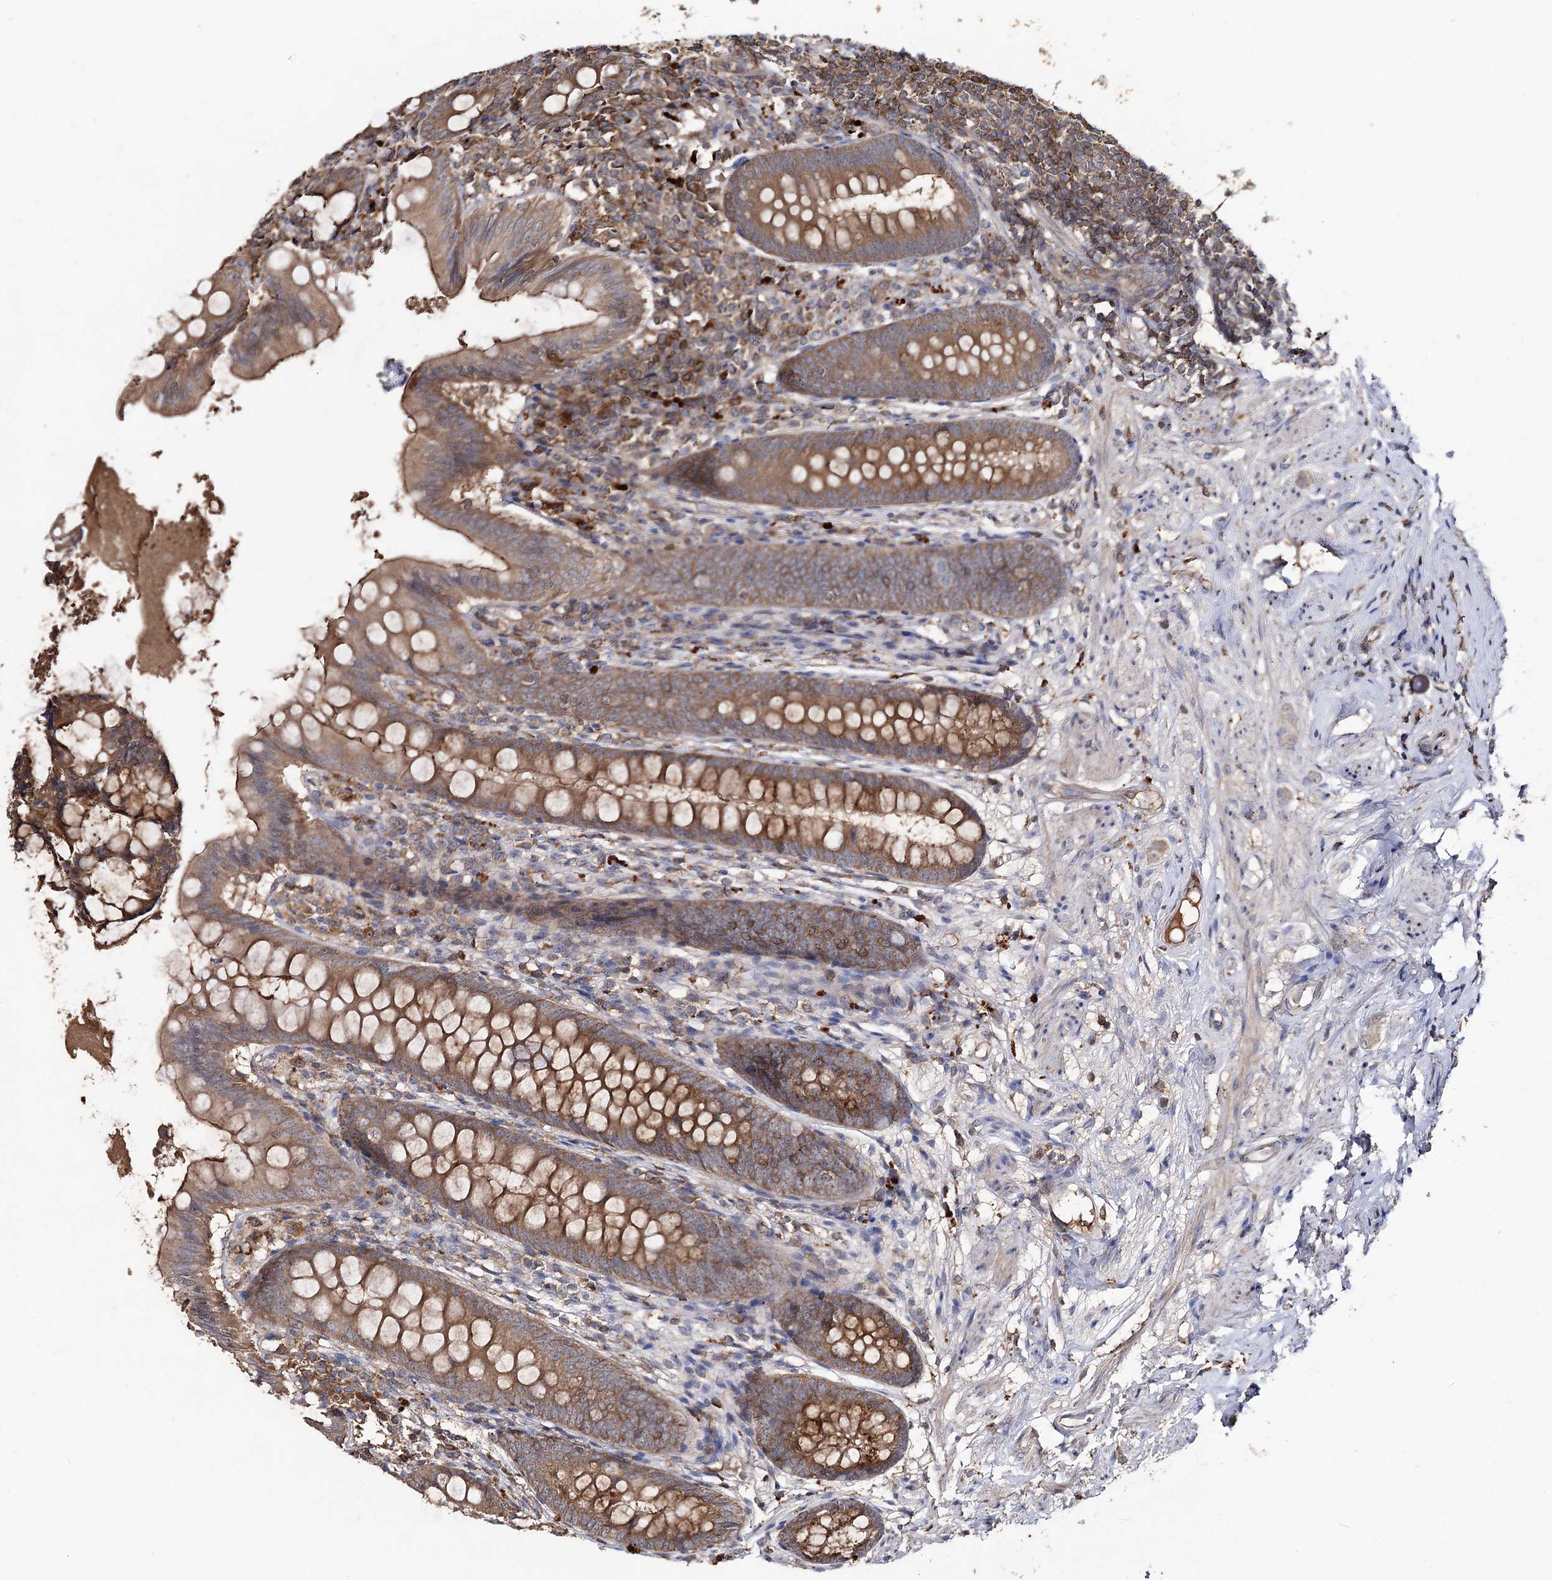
{"staining": {"intensity": "moderate", "quantity": ">75%", "location": "cytoplasmic/membranous"}, "tissue": "appendix", "cell_type": "Glandular cells", "image_type": "normal", "snomed": [{"axis": "morphology", "description": "Normal tissue, NOS"}, {"axis": "topography", "description": "Appendix"}], "caption": "The histopathology image shows a brown stain indicating the presence of a protein in the cytoplasmic/membranous of glandular cells in appendix.", "gene": "FAM53B", "patient": {"sex": "female", "age": 51}}